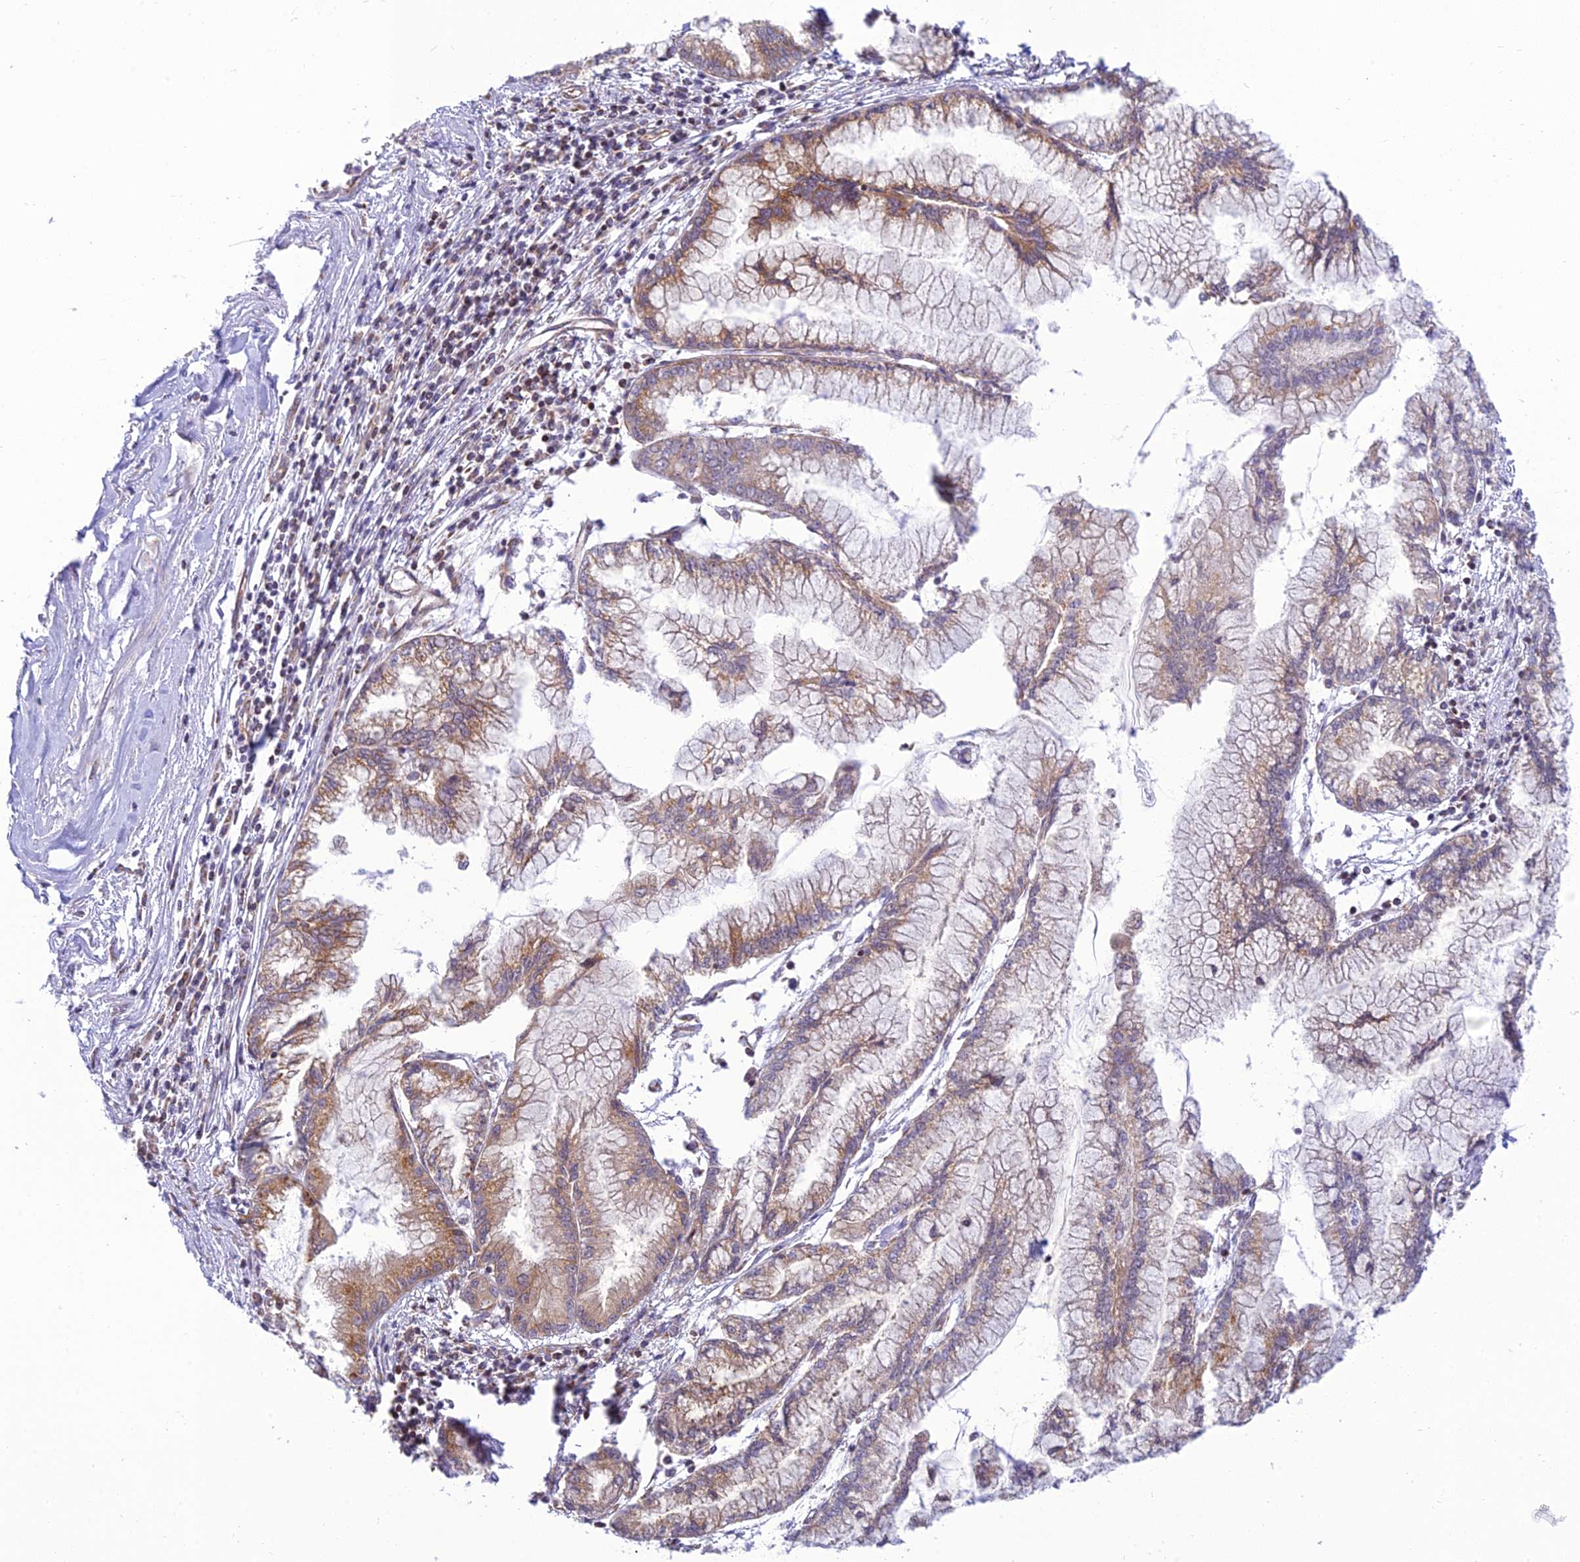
{"staining": {"intensity": "moderate", "quantity": "25%-75%", "location": "cytoplasmic/membranous"}, "tissue": "pancreatic cancer", "cell_type": "Tumor cells", "image_type": "cancer", "snomed": [{"axis": "morphology", "description": "Adenocarcinoma, NOS"}, {"axis": "topography", "description": "Pancreas"}], "caption": "High-power microscopy captured an IHC histopathology image of adenocarcinoma (pancreatic), revealing moderate cytoplasmic/membranous positivity in approximately 25%-75% of tumor cells. The protein is shown in brown color, while the nuclei are stained blue.", "gene": "HOOK2", "patient": {"sex": "male", "age": 73}}